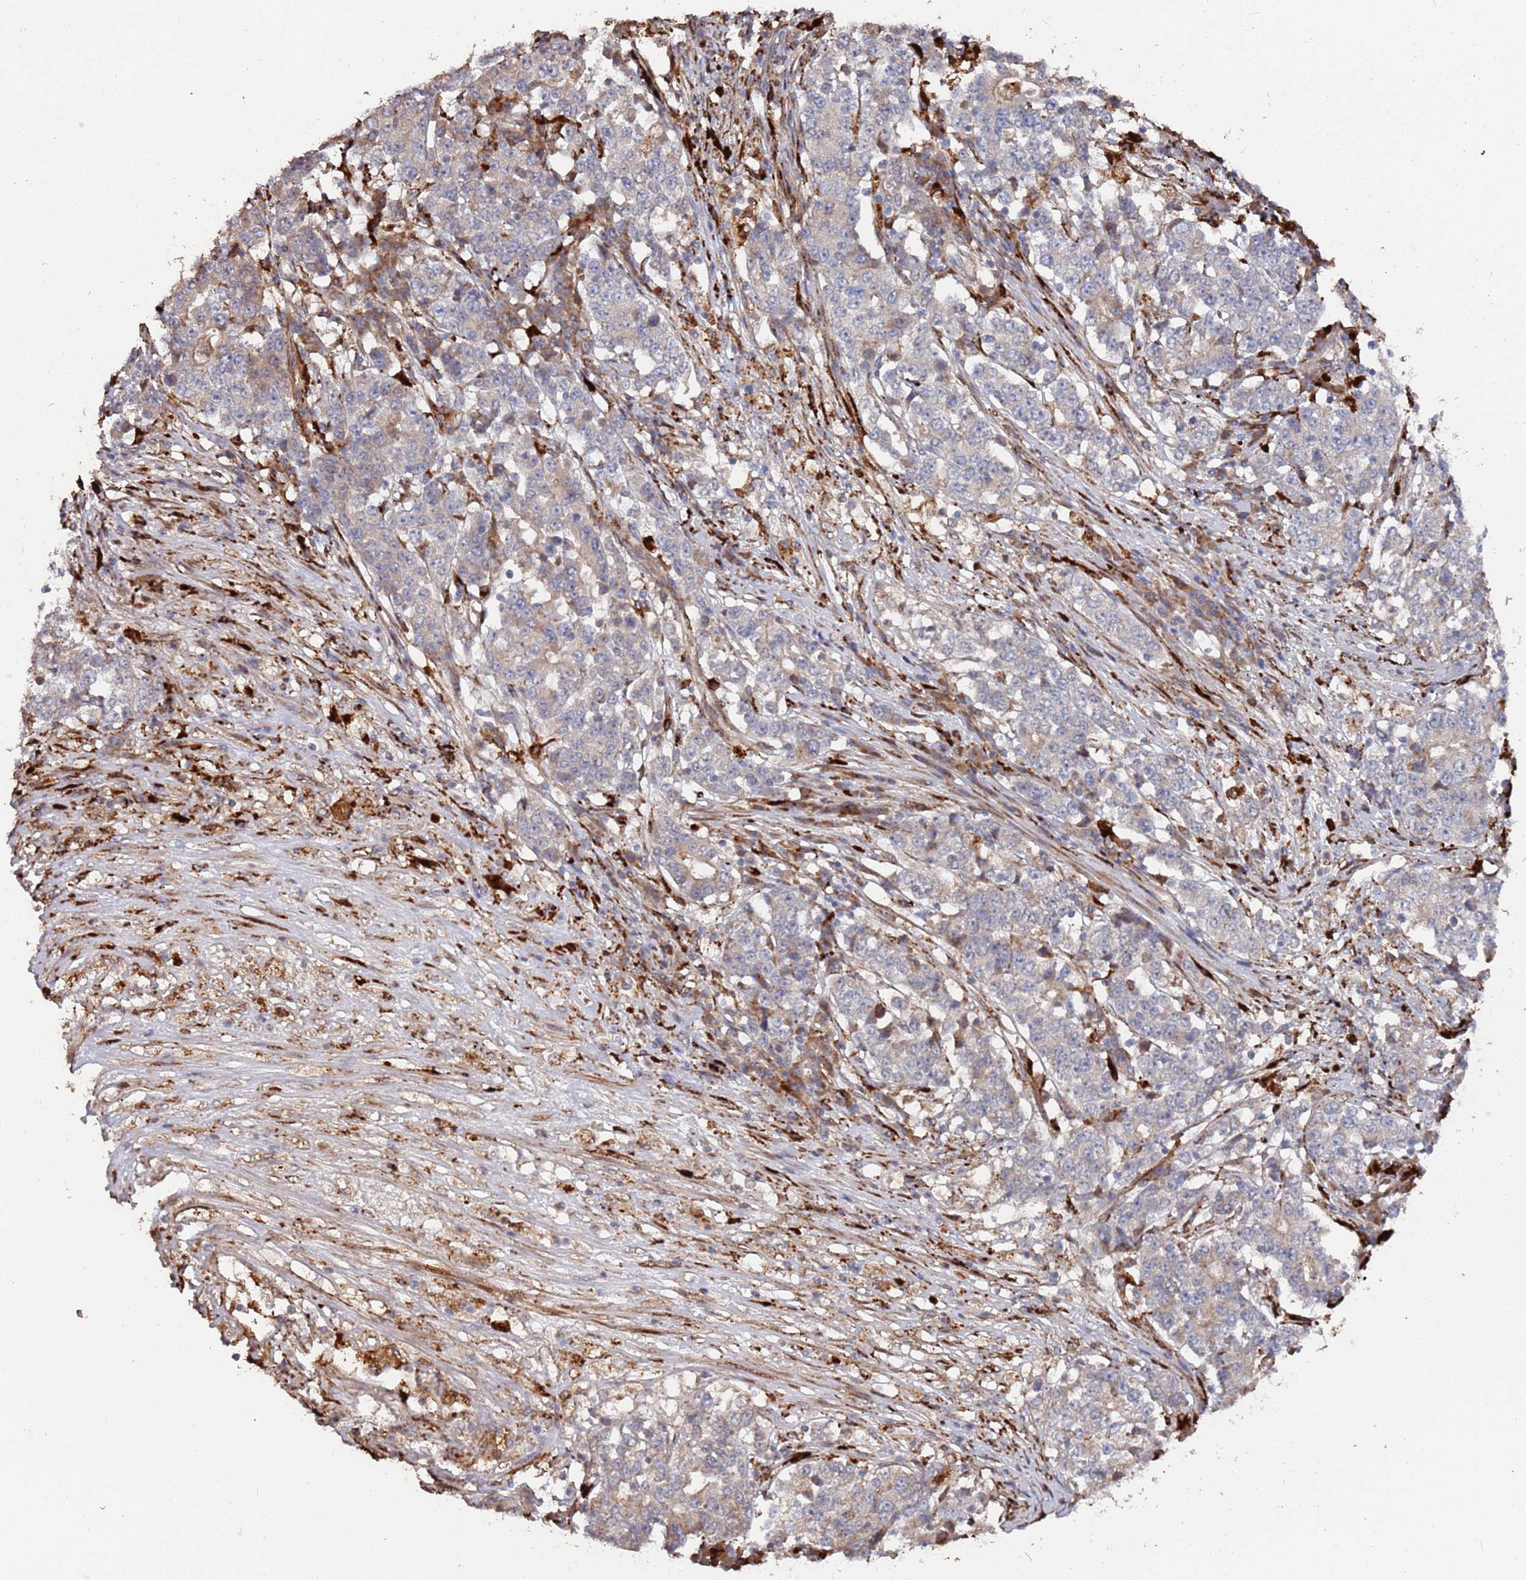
{"staining": {"intensity": "weak", "quantity": "25%-75%", "location": "cytoplasmic/membranous"}, "tissue": "stomach cancer", "cell_type": "Tumor cells", "image_type": "cancer", "snomed": [{"axis": "morphology", "description": "Adenocarcinoma, NOS"}, {"axis": "topography", "description": "Stomach"}], "caption": "This is a micrograph of IHC staining of adenocarcinoma (stomach), which shows weak staining in the cytoplasmic/membranous of tumor cells.", "gene": "LACC1", "patient": {"sex": "male", "age": 59}}